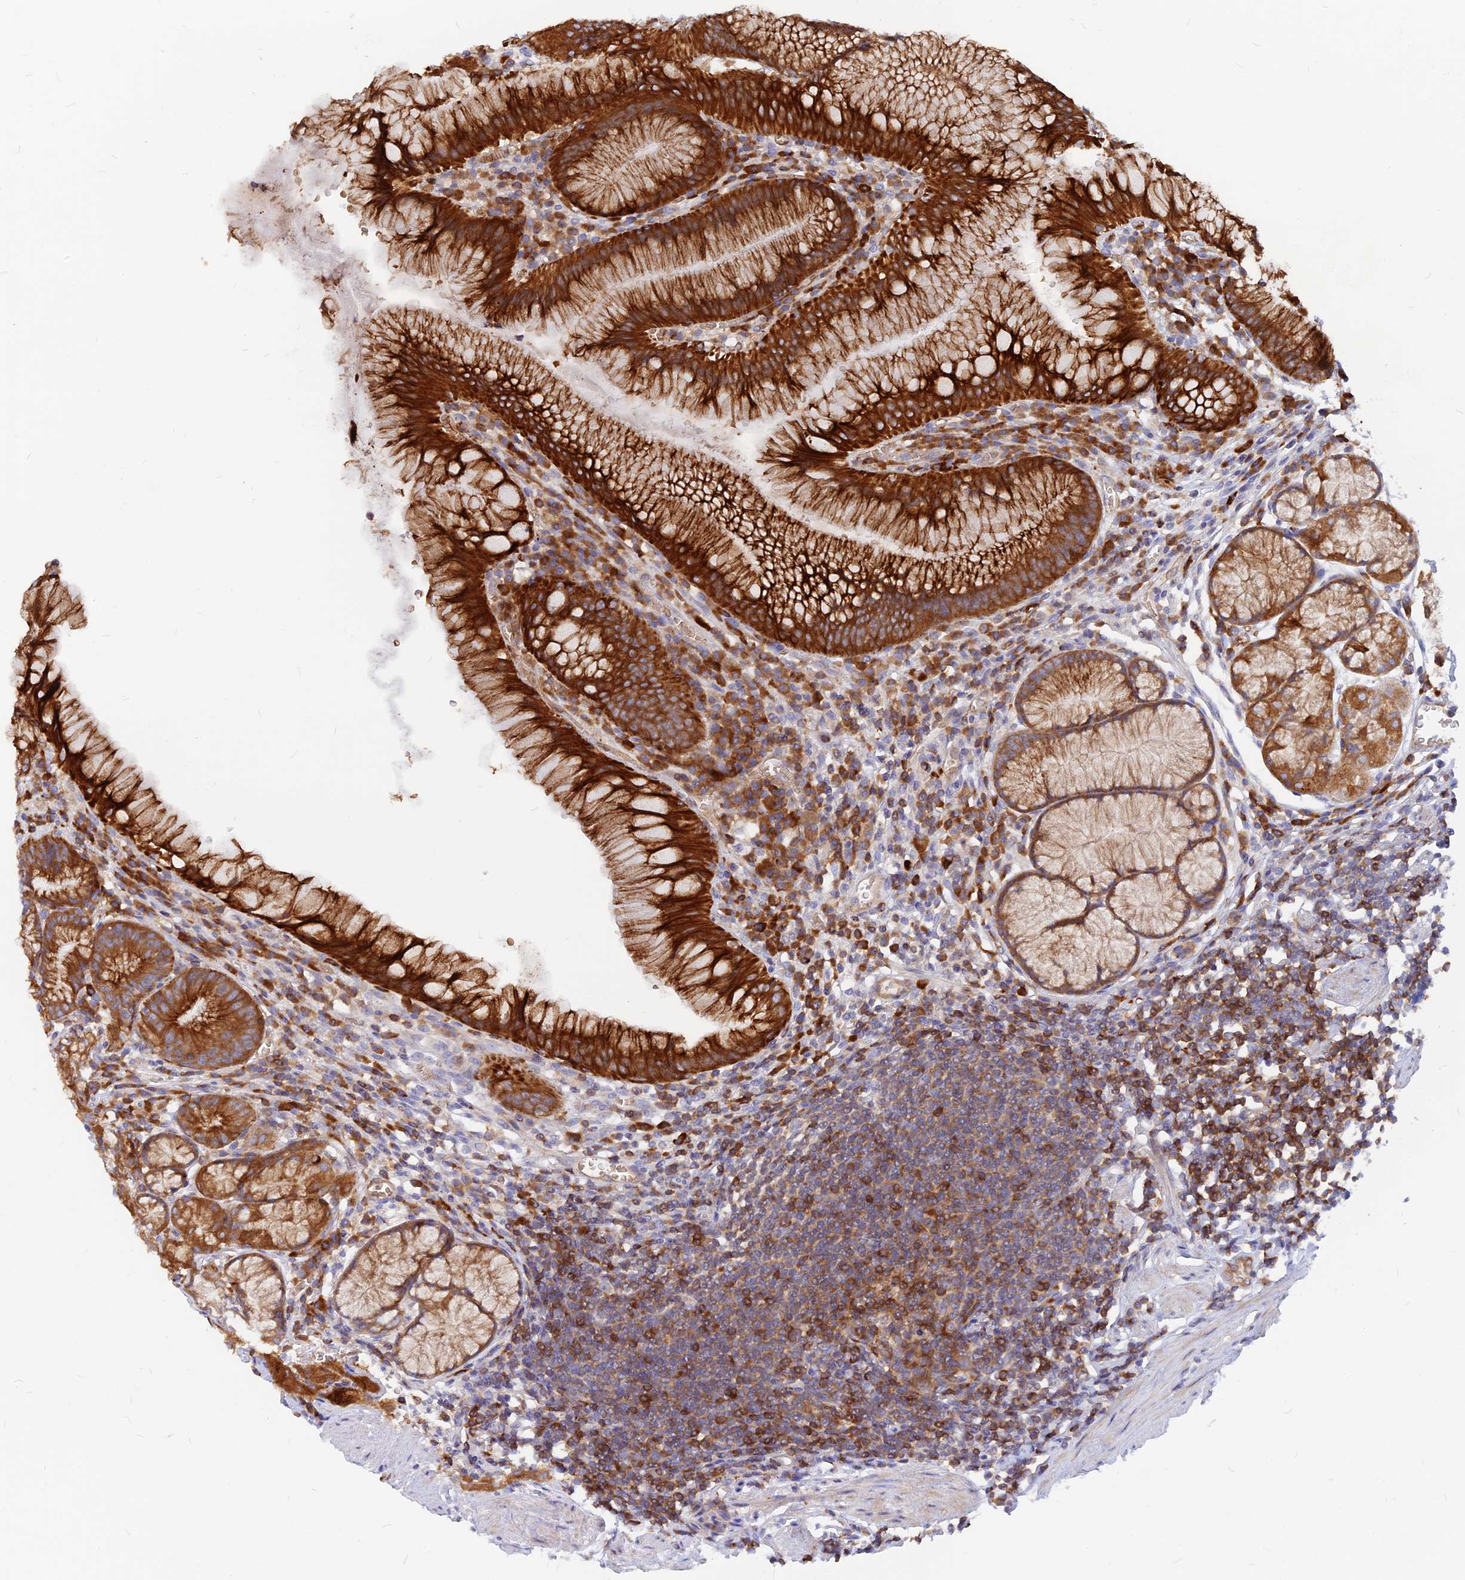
{"staining": {"intensity": "strong", "quantity": ">75%", "location": "cytoplasmic/membranous"}, "tissue": "stomach", "cell_type": "Glandular cells", "image_type": "normal", "snomed": [{"axis": "morphology", "description": "Normal tissue, NOS"}, {"axis": "topography", "description": "Stomach"}], "caption": "Immunohistochemical staining of unremarkable stomach shows high levels of strong cytoplasmic/membranous expression in approximately >75% of glandular cells.", "gene": "DENND2D", "patient": {"sex": "male", "age": 55}}